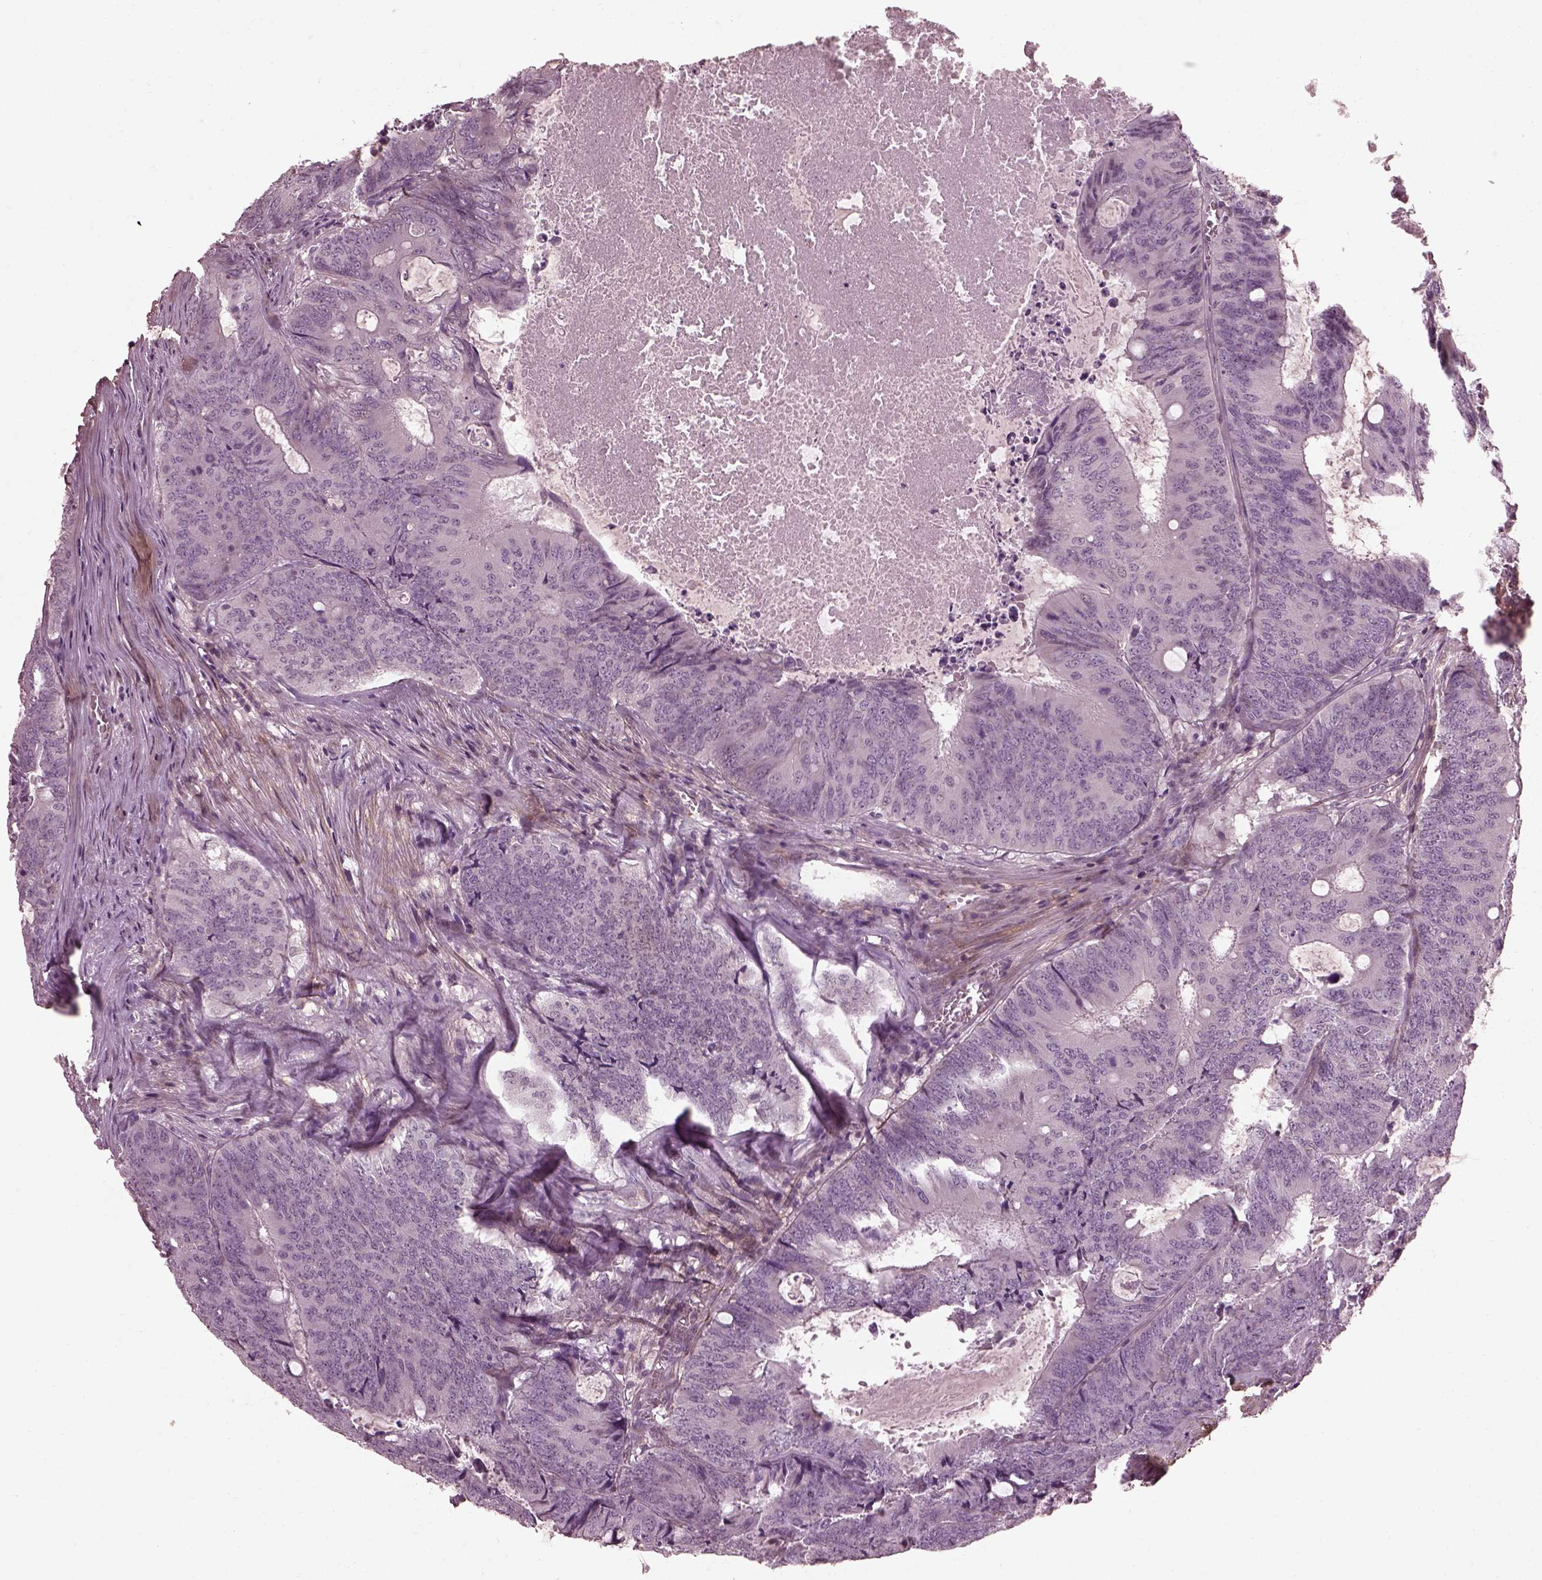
{"staining": {"intensity": "negative", "quantity": "none", "location": "none"}, "tissue": "colorectal cancer", "cell_type": "Tumor cells", "image_type": "cancer", "snomed": [{"axis": "morphology", "description": "Adenocarcinoma, NOS"}, {"axis": "topography", "description": "Colon"}], "caption": "Tumor cells are negative for protein expression in human colorectal cancer.", "gene": "EFEMP1", "patient": {"sex": "male", "age": 67}}